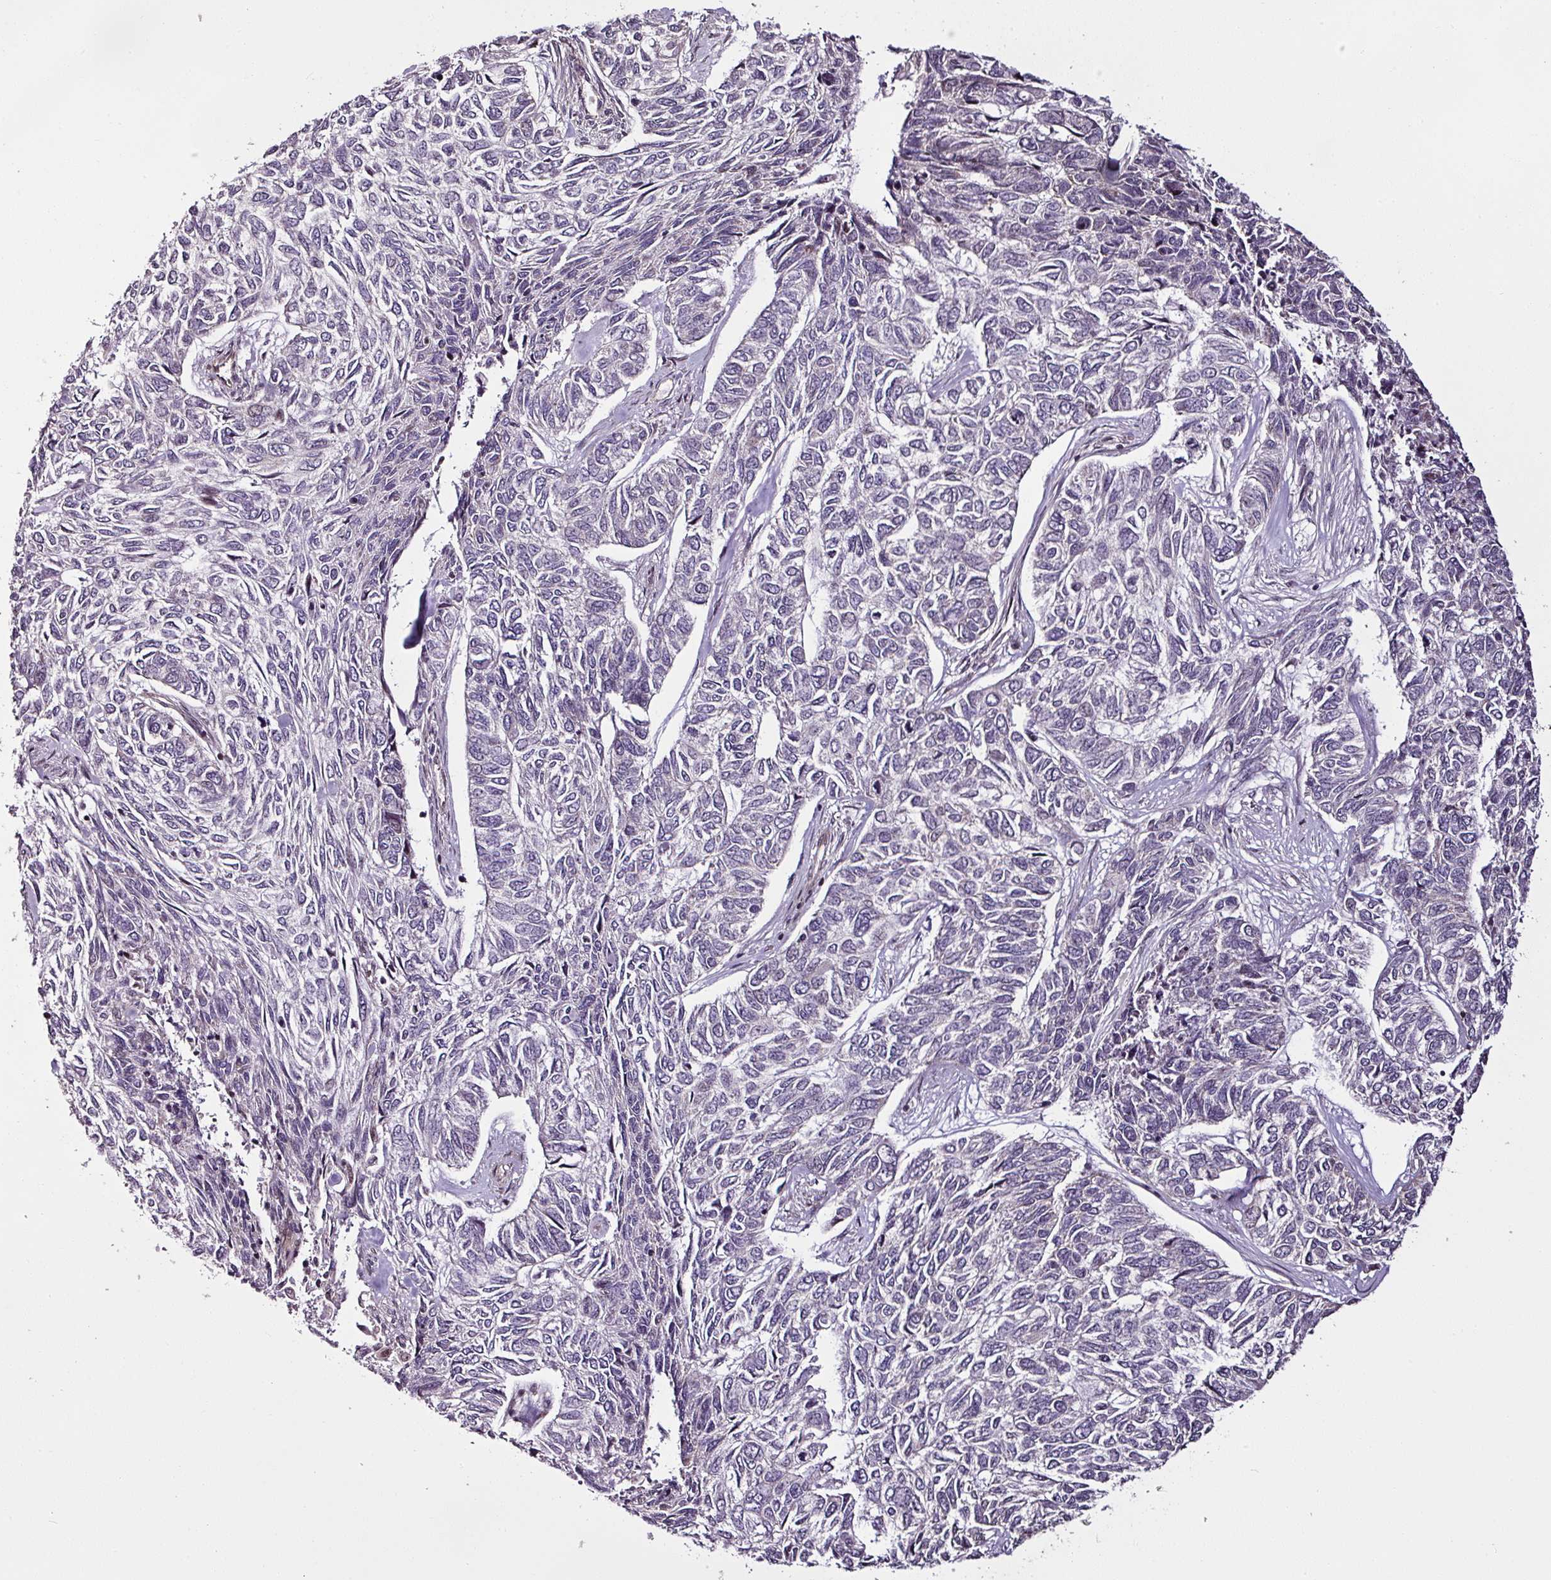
{"staining": {"intensity": "negative", "quantity": "none", "location": "none"}, "tissue": "skin cancer", "cell_type": "Tumor cells", "image_type": "cancer", "snomed": [{"axis": "morphology", "description": "Basal cell carcinoma"}, {"axis": "topography", "description": "Skin"}], "caption": "This is a photomicrograph of immunohistochemistry (IHC) staining of skin basal cell carcinoma, which shows no positivity in tumor cells.", "gene": "COPRS", "patient": {"sex": "female", "age": 65}}